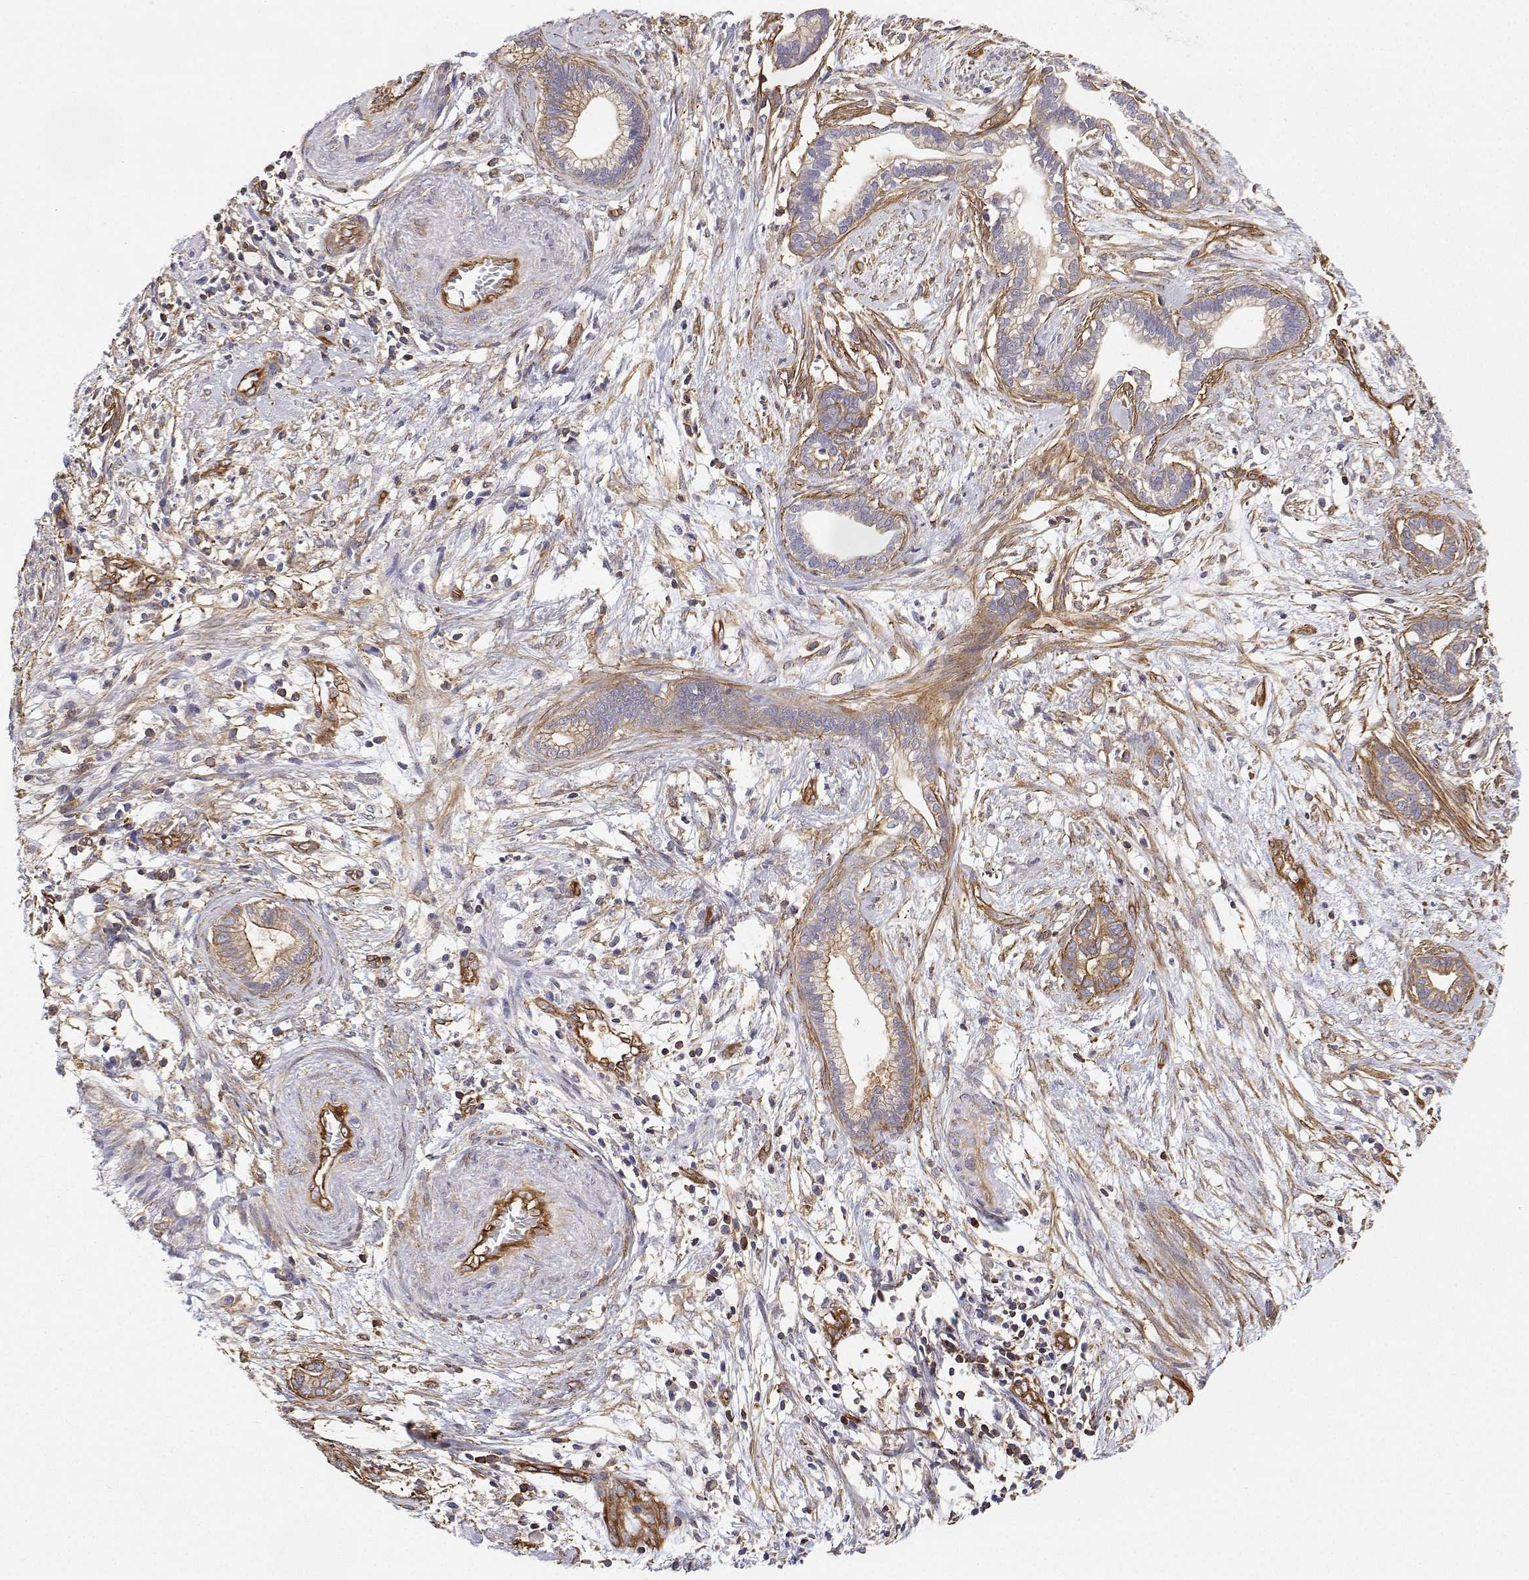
{"staining": {"intensity": "weak", "quantity": "25%-75%", "location": "cytoplasmic/membranous"}, "tissue": "cervical cancer", "cell_type": "Tumor cells", "image_type": "cancer", "snomed": [{"axis": "morphology", "description": "Adenocarcinoma, NOS"}, {"axis": "topography", "description": "Cervix"}], "caption": "DAB (3,3'-diaminobenzidine) immunohistochemical staining of human cervical adenocarcinoma demonstrates weak cytoplasmic/membranous protein positivity in approximately 25%-75% of tumor cells.", "gene": "MYH9", "patient": {"sex": "female", "age": 62}}